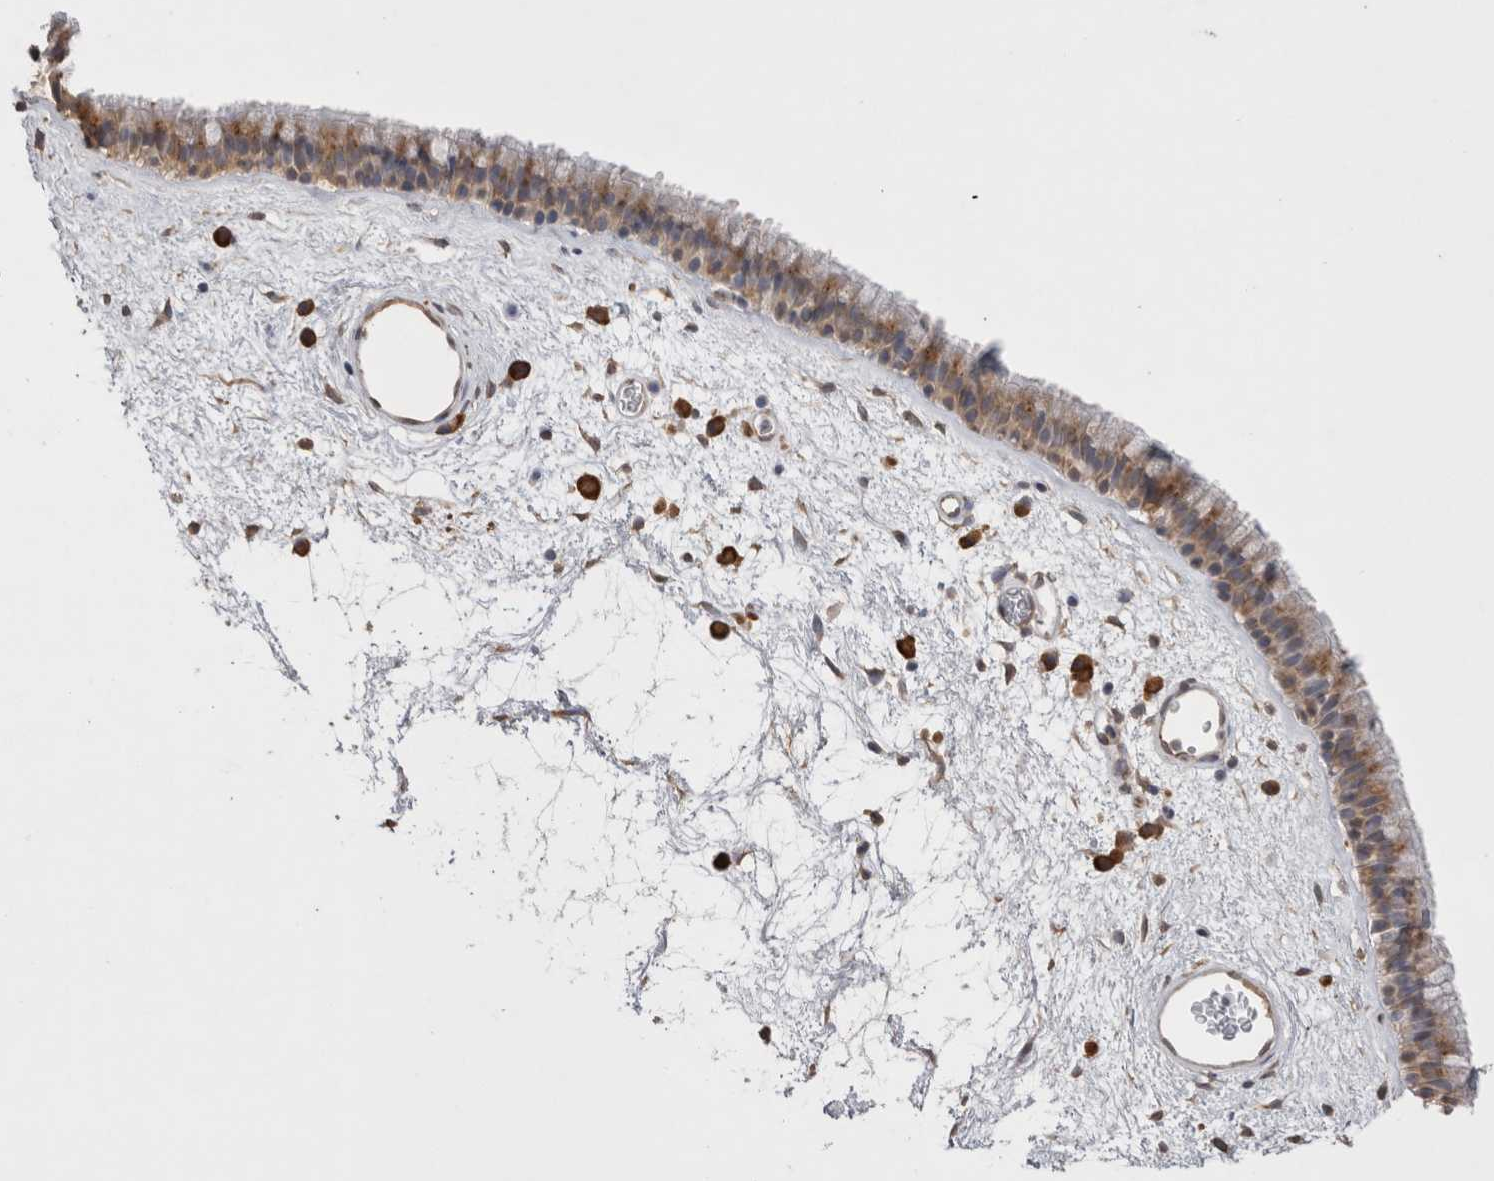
{"staining": {"intensity": "moderate", "quantity": ">75%", "location": "cytoplasmic/membranous"}, "tissue": "nasopharynx", "cell_type": "Respiratory epithelial cells", "image_type": "normal", "snomed": [{"axis": "morphology", "description": "Normal tissue, NOS"}, {"axis": "morphology", "description": "Inflammation, NOS"}, {"axis": "topography", "description": "Nasopharynx"}], "caption": "Moderate cytoplasmic/membranous positivity for a protein is appreciated in approximately >75% of respiratory epithelial cells of normal nasopharynx using immunohistochemistry.", "gene": "NOMO1", "patient": {"sex": "male", "age": 48}}